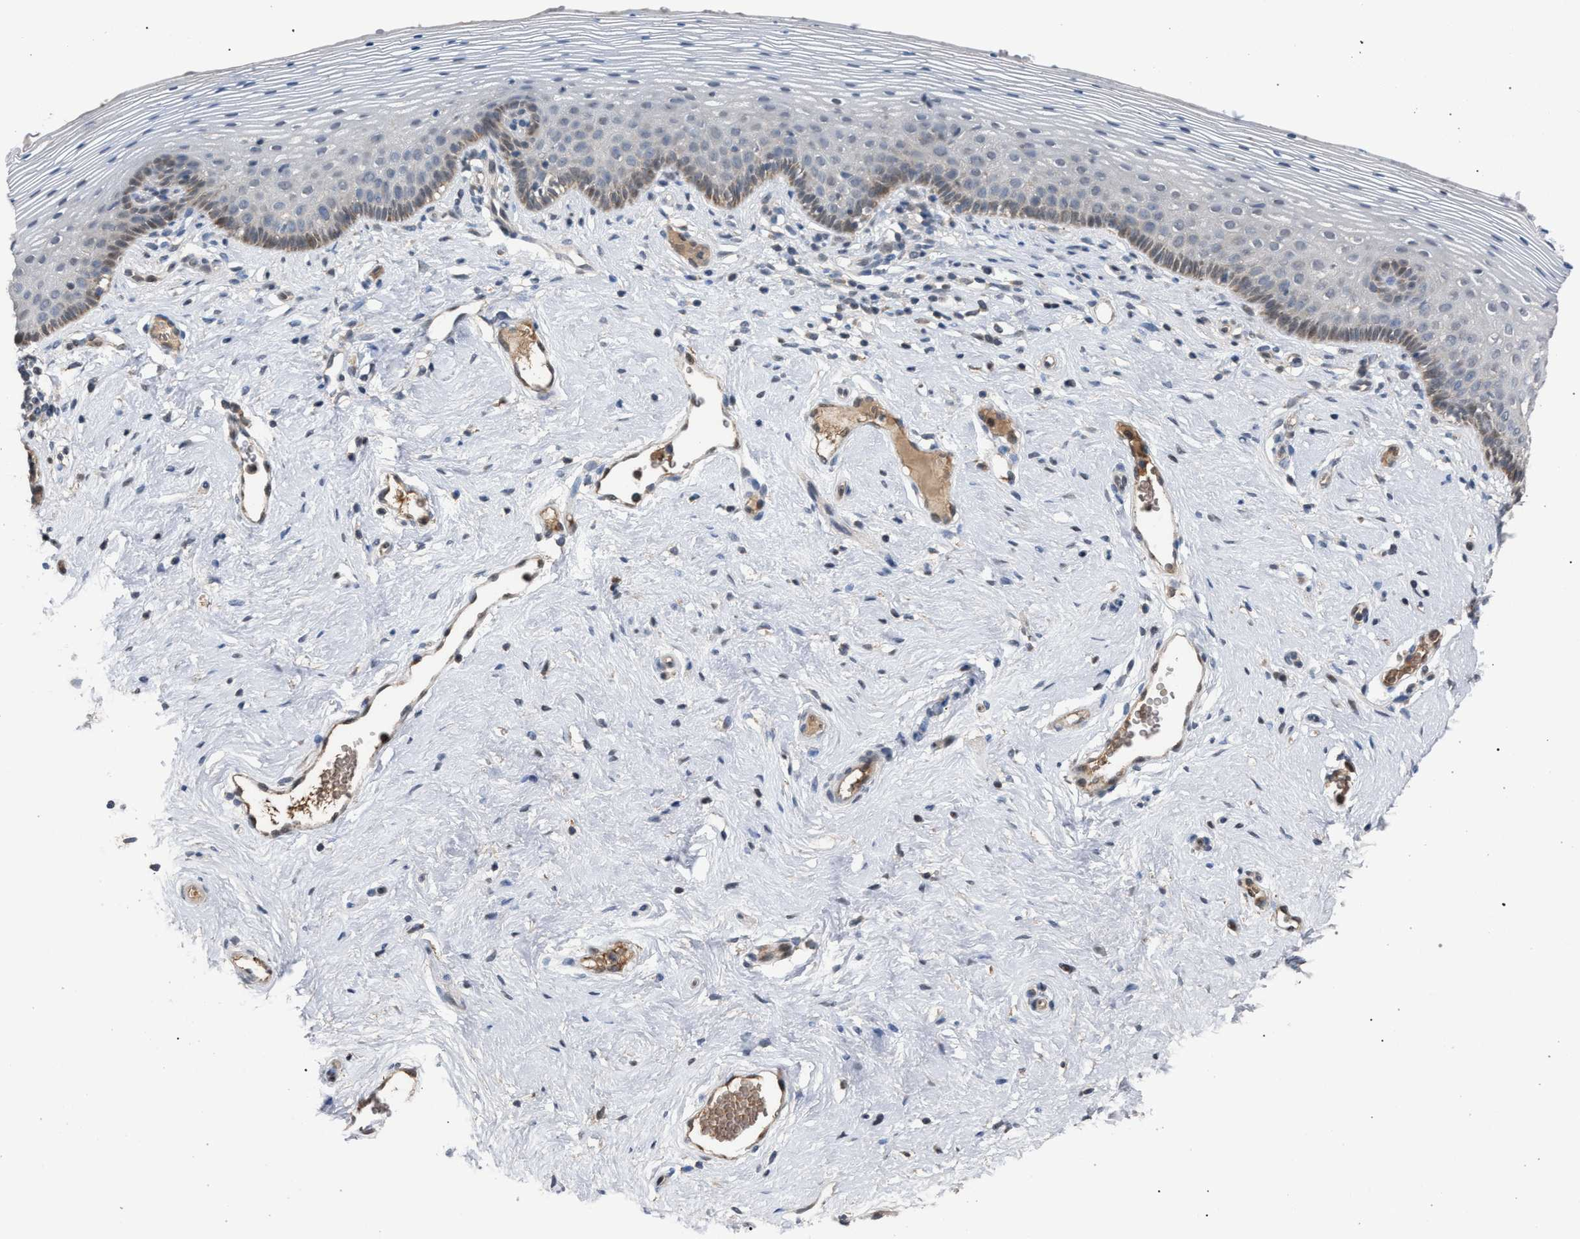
{"staining": {"intensity": "moderate", "quantity": "<25%", "location": "cytoplasmic/membranous"}, "tissue": "vagina", "cell_type": "Squamous epithelial cells", "image_type": "normal", "snomed": [{"axis": "morphology", "description": "Normal tissue, NOS"}, {"axis": "topography", "description": "Vagina"}], "caption": "Immunohistochemical staining of unremarkable human vagina demonstrates low levels of moderate cytoplasmic/membranous positivity in approximately <25% of squamous epithelial cells.", "gene": "TECPR1", "patient": {"sex": "female", "age": 32}}